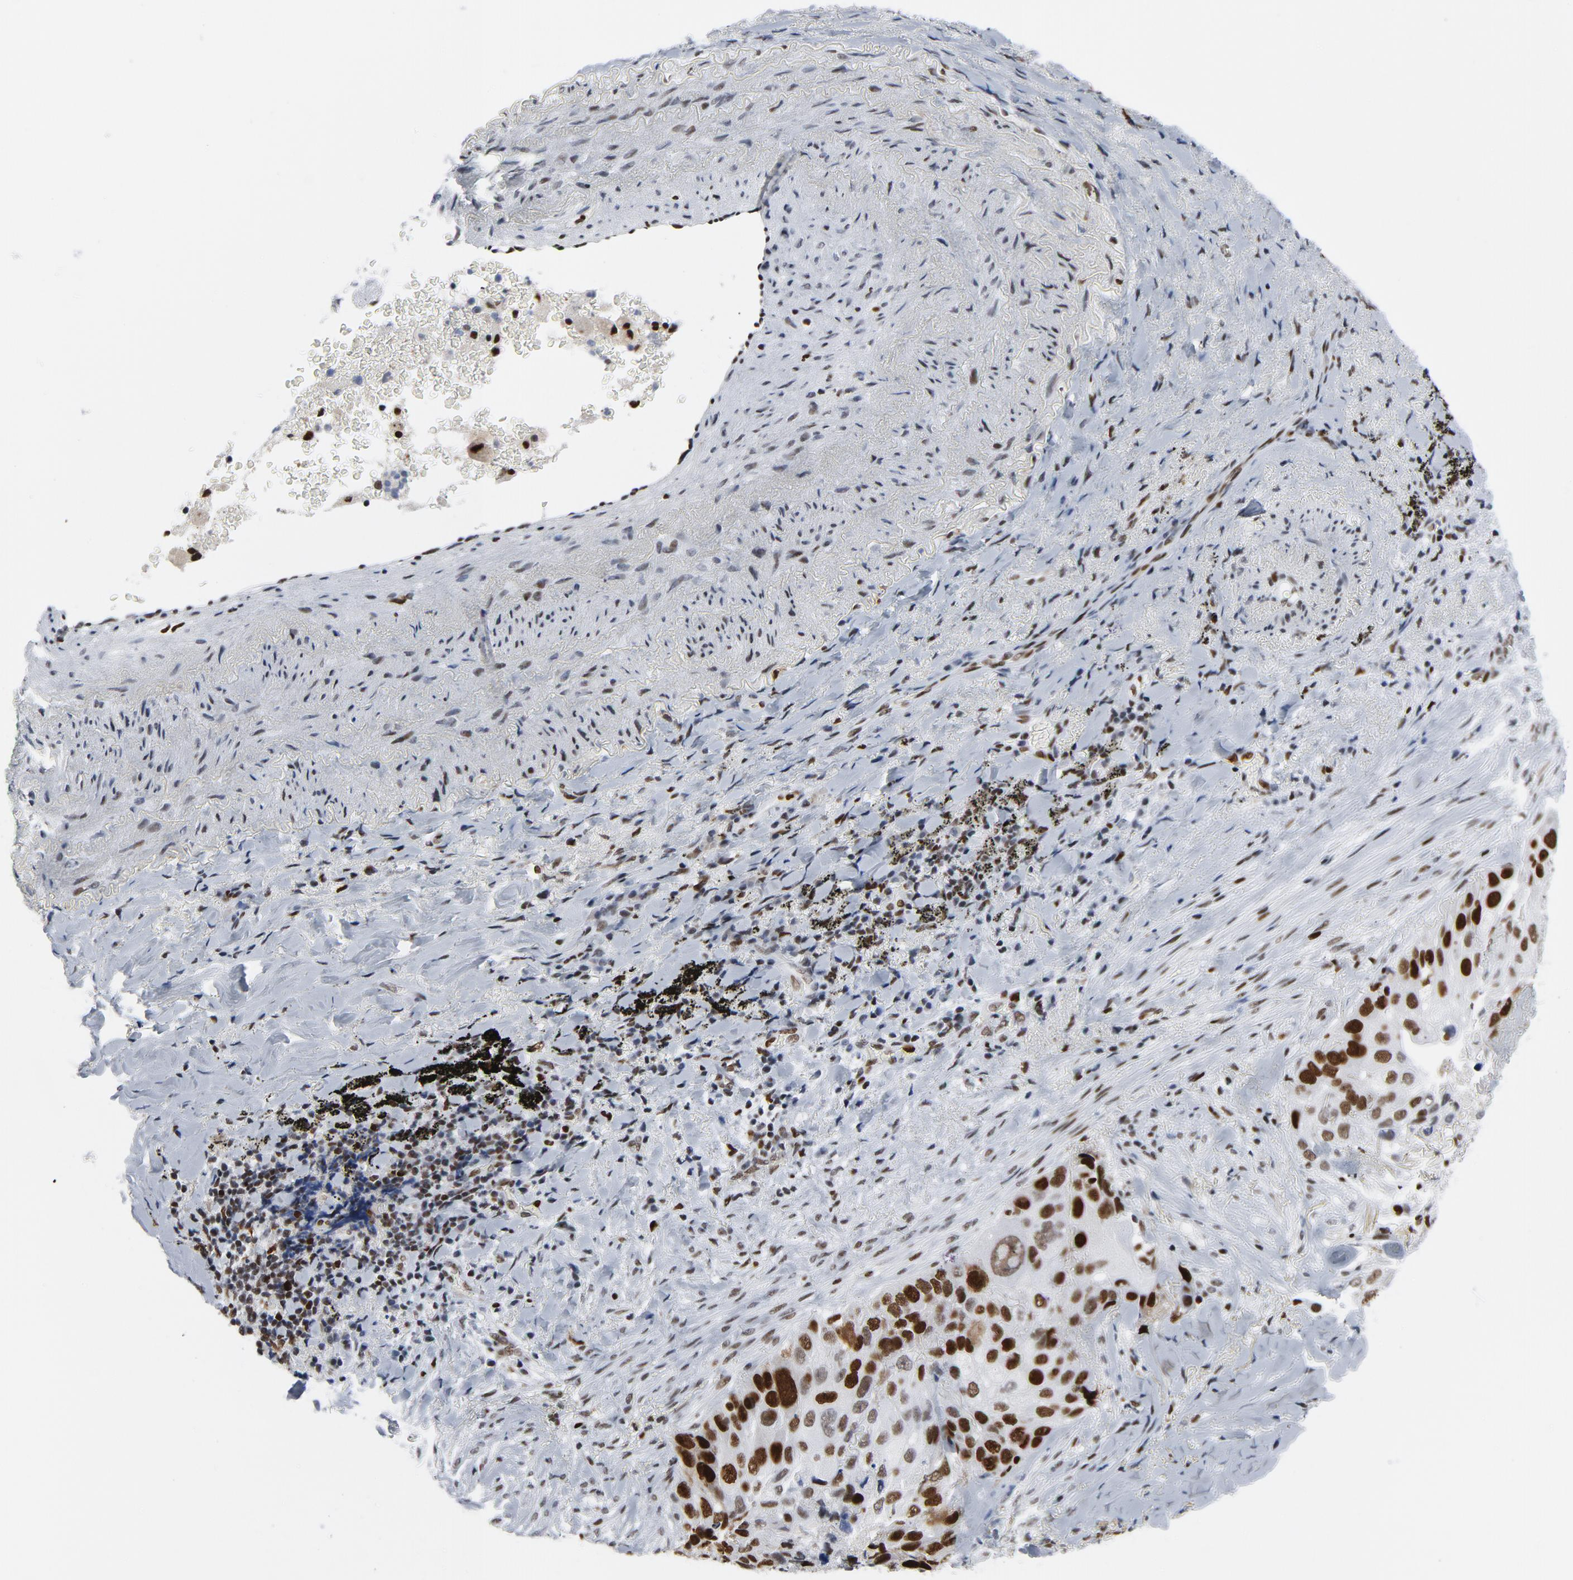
{"staining": {"intensity": "strong", "quantity": ">75%", "location": "nuclear"}, "tissue": "lung cancer", "cell_type": "Tumor cells", "image_type": "cancer", "snomed": [{"axis": "morphology", "description": "Squamous cell carcinoma, NOS"}, {"axis": "topography", "description": "Lung"}], "caption": "Protein staining displays strong nuclear expression in about >75% of tumor cells in lung squamous cell carcinoma. Immunohistochemistry (ihc) stains the protein of interest in brown and the nuclei are stained blue.", "gene": "POLD1", "patient": {"sex": "male", "age": 54}}